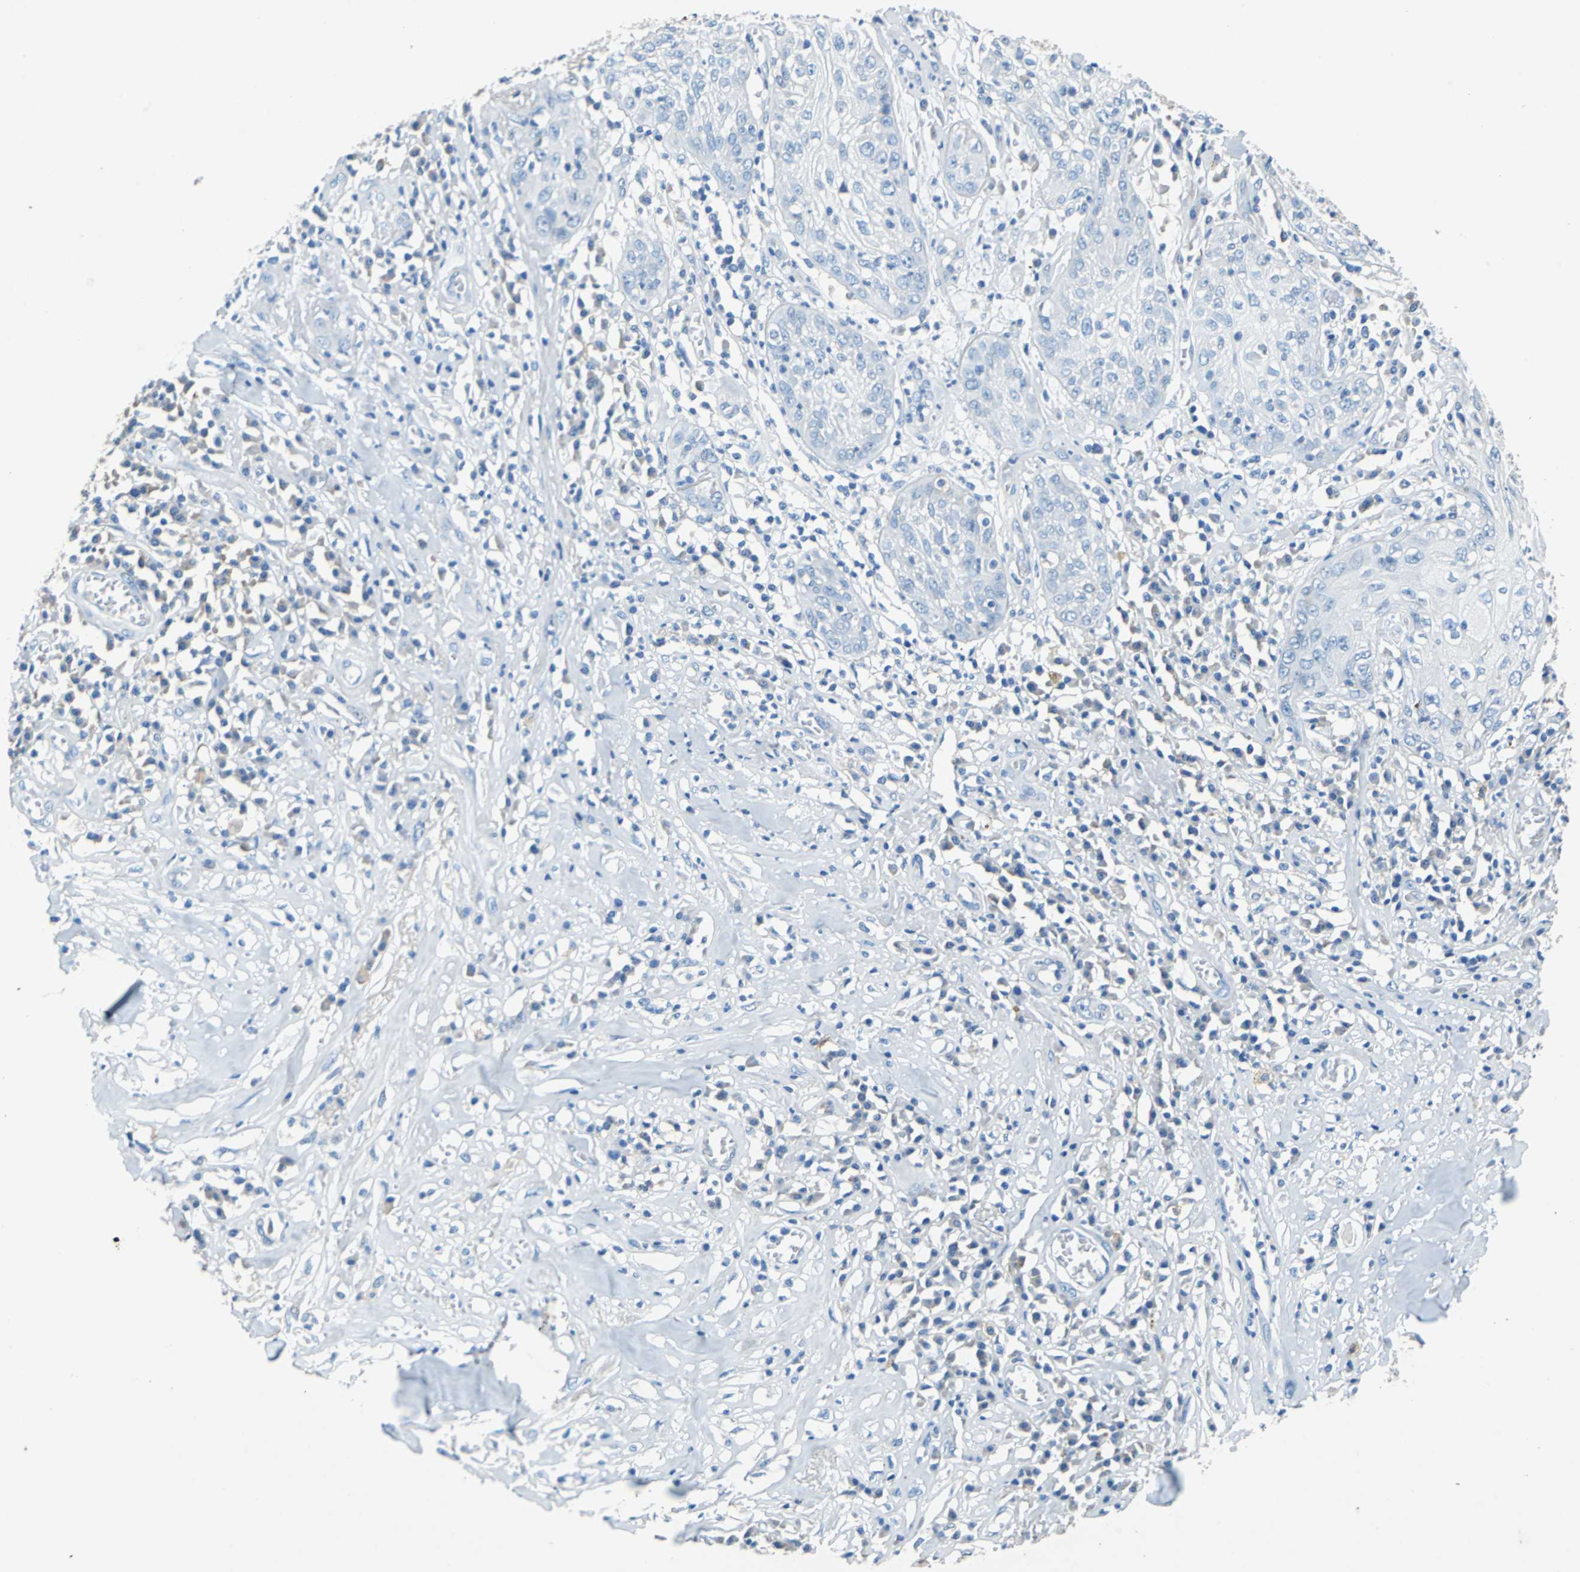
{"staining": {"intensity": "negative", "quantity": "none", "location": "none"}, "tissue": "skin cancer", "cell_type": "Tumor cells", "image_type": "cancer", "snomed": [{"axis": "morphology", "description": "Squamous cell carcinoma, NOS"}, {"axis": "topography", "description": "Skin"}], "caption": "Immunohistochemical staining of skin squamous cell carcinoma reveals no significant staining in tumor cells.", "gene": "TEX264", "patient": {"sex": "male", "age": 65}}